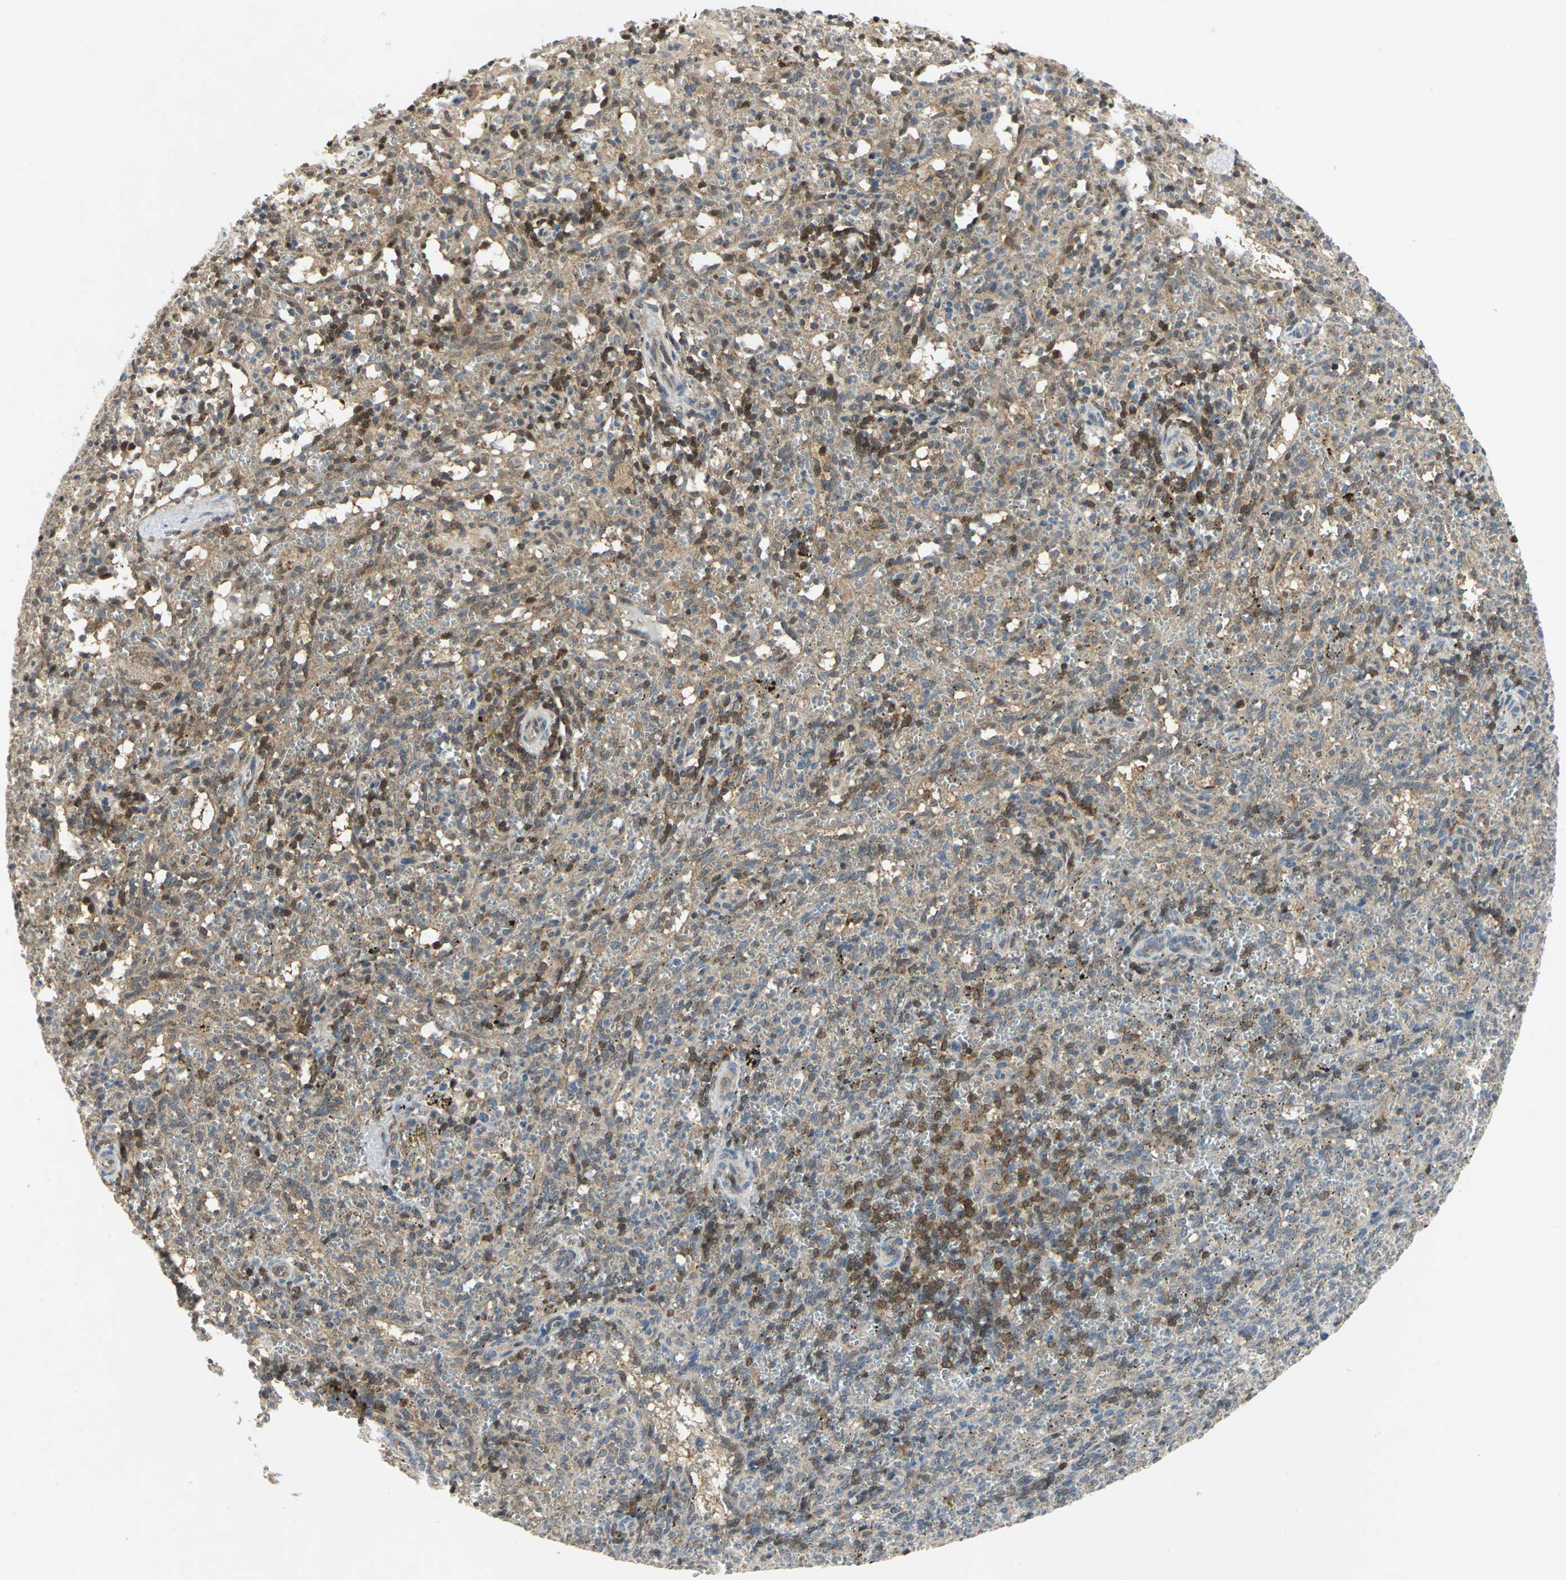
{"staining": {"intensity": "moderate", "quantity": "<25%", "location": "nuclear"}, "tissue": "spleen", "cell_type": "Cells in red pulp", "image_type": "normal", "snomed": [{"axis": "morphology", "description": "Normal tissue, NOS"}, {"axis": "topography", "description": "Spleen"}], "caption": "High-power microscopy captured an immunohistochemistry image of unremarkable spleen, revealing moderate nuclear staining in approximately <25% of cells in red pulp. (DAB (3,3'-diaminobenzidine) = brown stain, brightfield microscopy at high magnification).", "gene": "PPIA", "patient": {"sex": "female", "age": 10}}